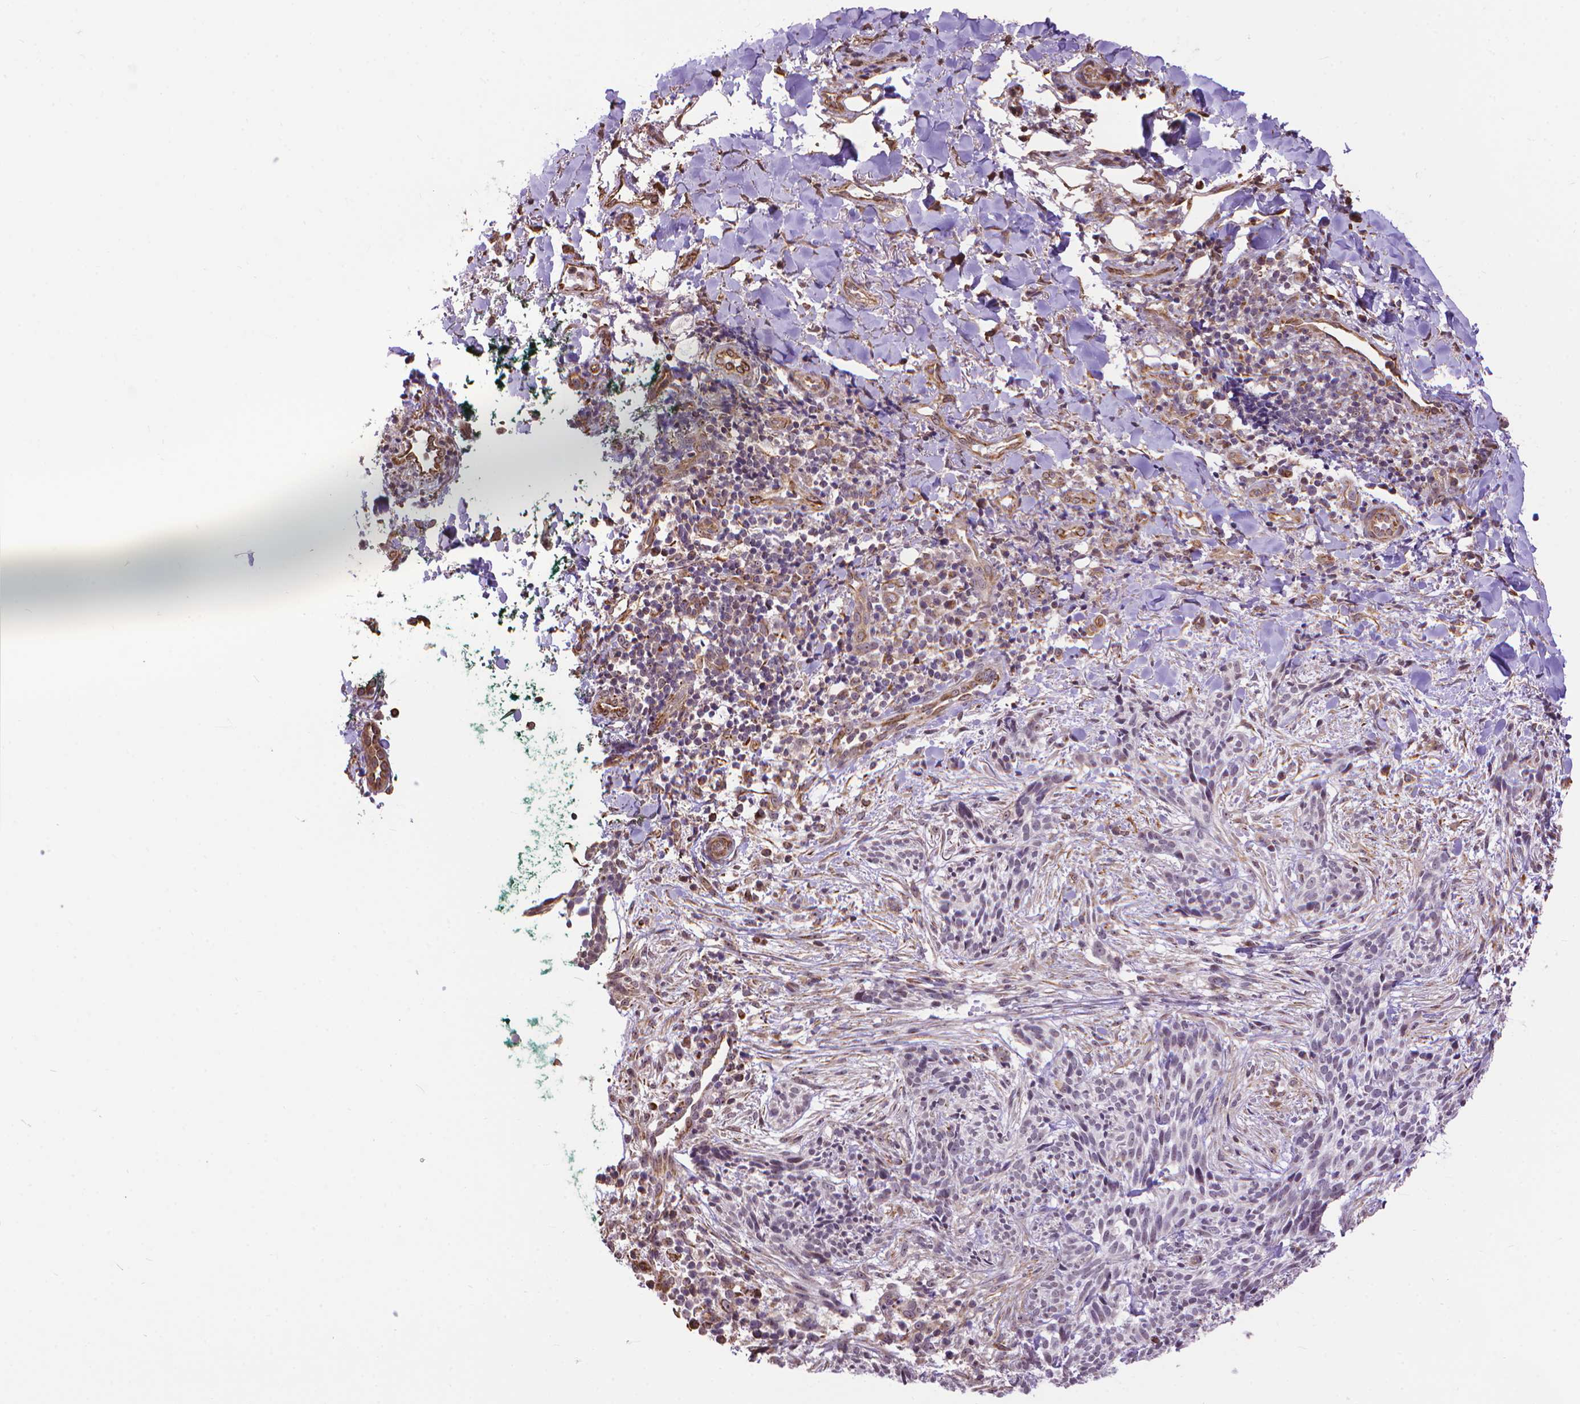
{"staining": {"intensity": "negative", "quantity": "none", "location": "none"}, "tissue": "skin cancer", "cell_type": "Tumor cells", "image_type": "cancer", "snomed": [{"axis": "morphology", "description": "Basal cell carcinoma"}, {"axis": "topography", "description": "Skin"}], "caption": "Immunohistochemistry photomicrograph of neoplastic tissue: human skin cancer (basal cell carcinoma) stained with DAB shows no significant protein staining in tumor cells. (Stains: DAB immunohistochemistry (IHC) with hematoxylin counter stain, Microscopy: brightfield microscopy at high magnification).", "gene": "TMEM135", "patient": {"sex": "male", "age": 71}}